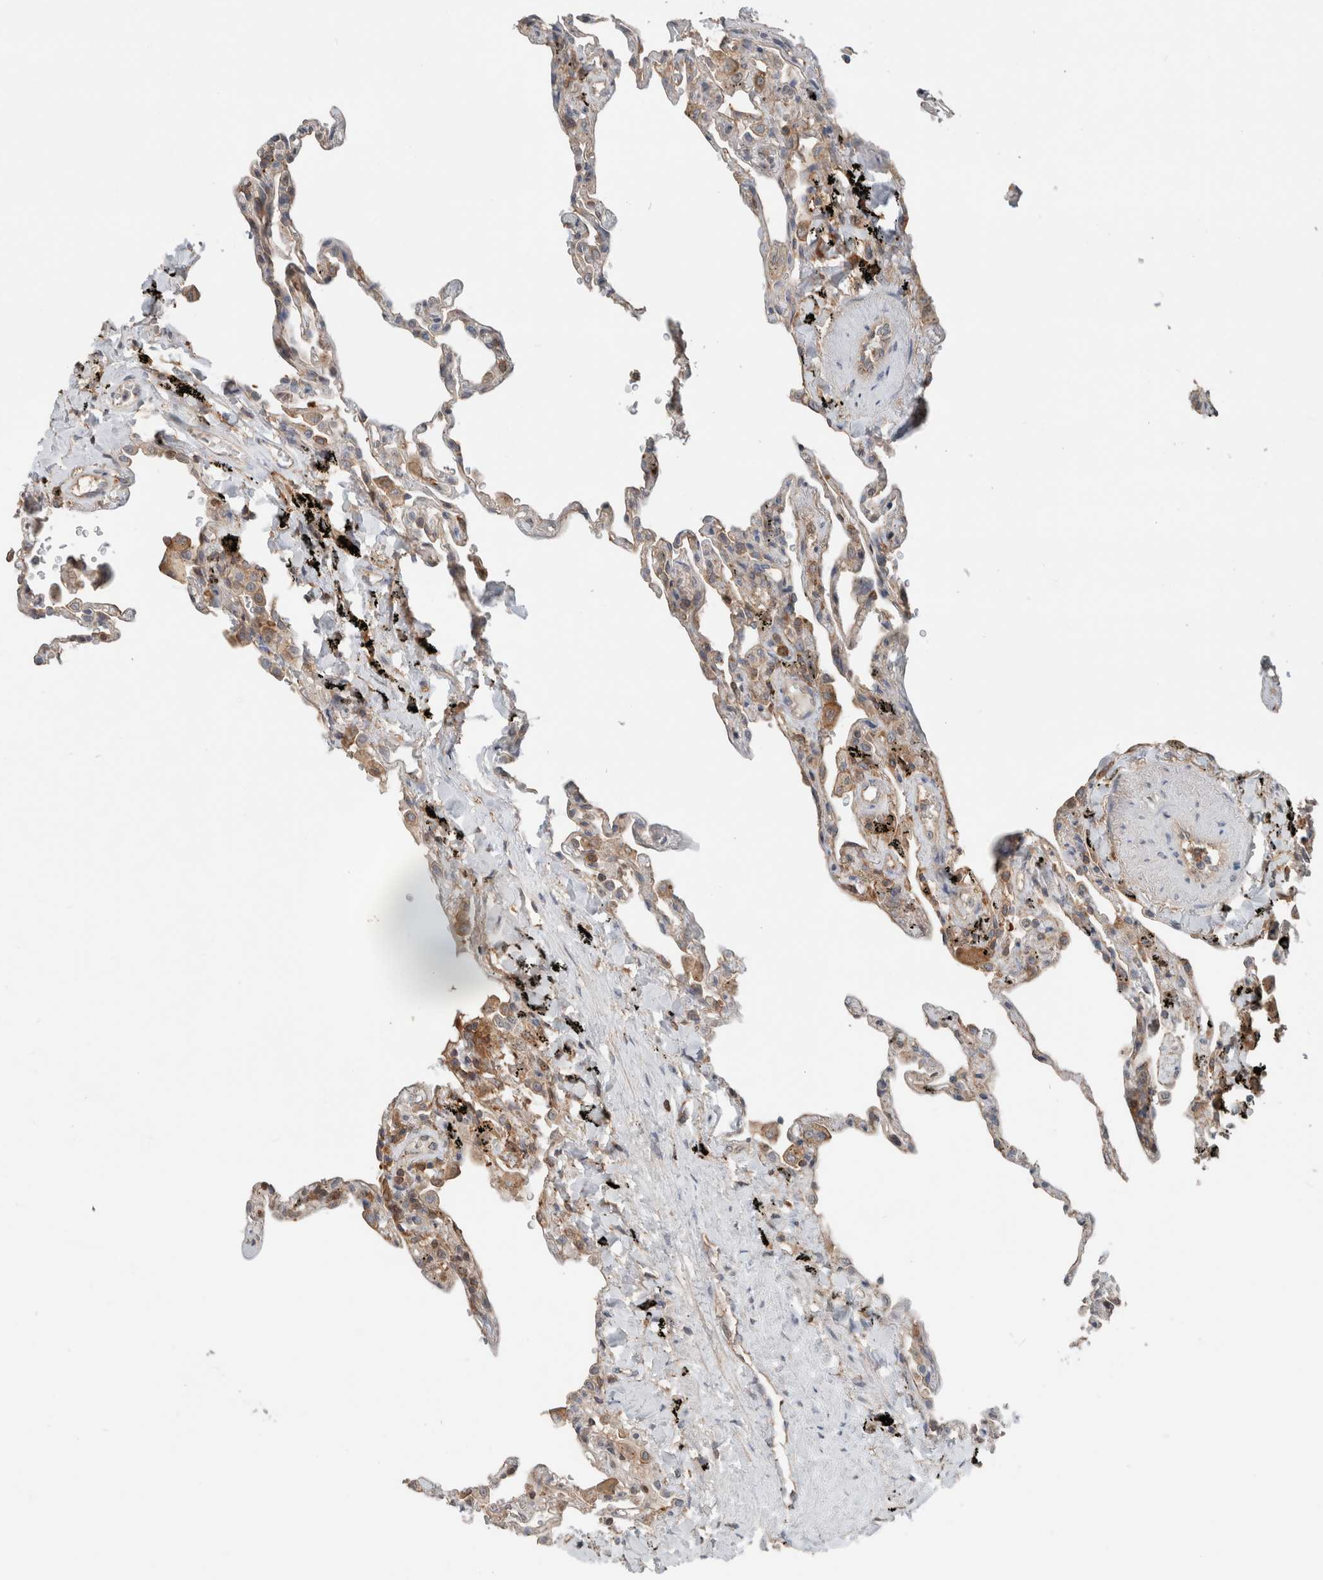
{"staining": {"intensity": "negative", "quantity": "none", "location": "none"}, "tissue": "lung", "cell_type": "Alveolar cells", "image_type": "normal", "snomed": [{"axis": "morphology", "description": "Normal tissue, NOS"}, {"axis": "topography", "description": "Lung"}], "caption": "Immunohistochemistry (IHC) histopathology image of normal lung stained for a protein (brown), which shows no expression in alveolar cells.", "gene": "XPNPEP1", "patient": {"sex": "male", "age": 59}}